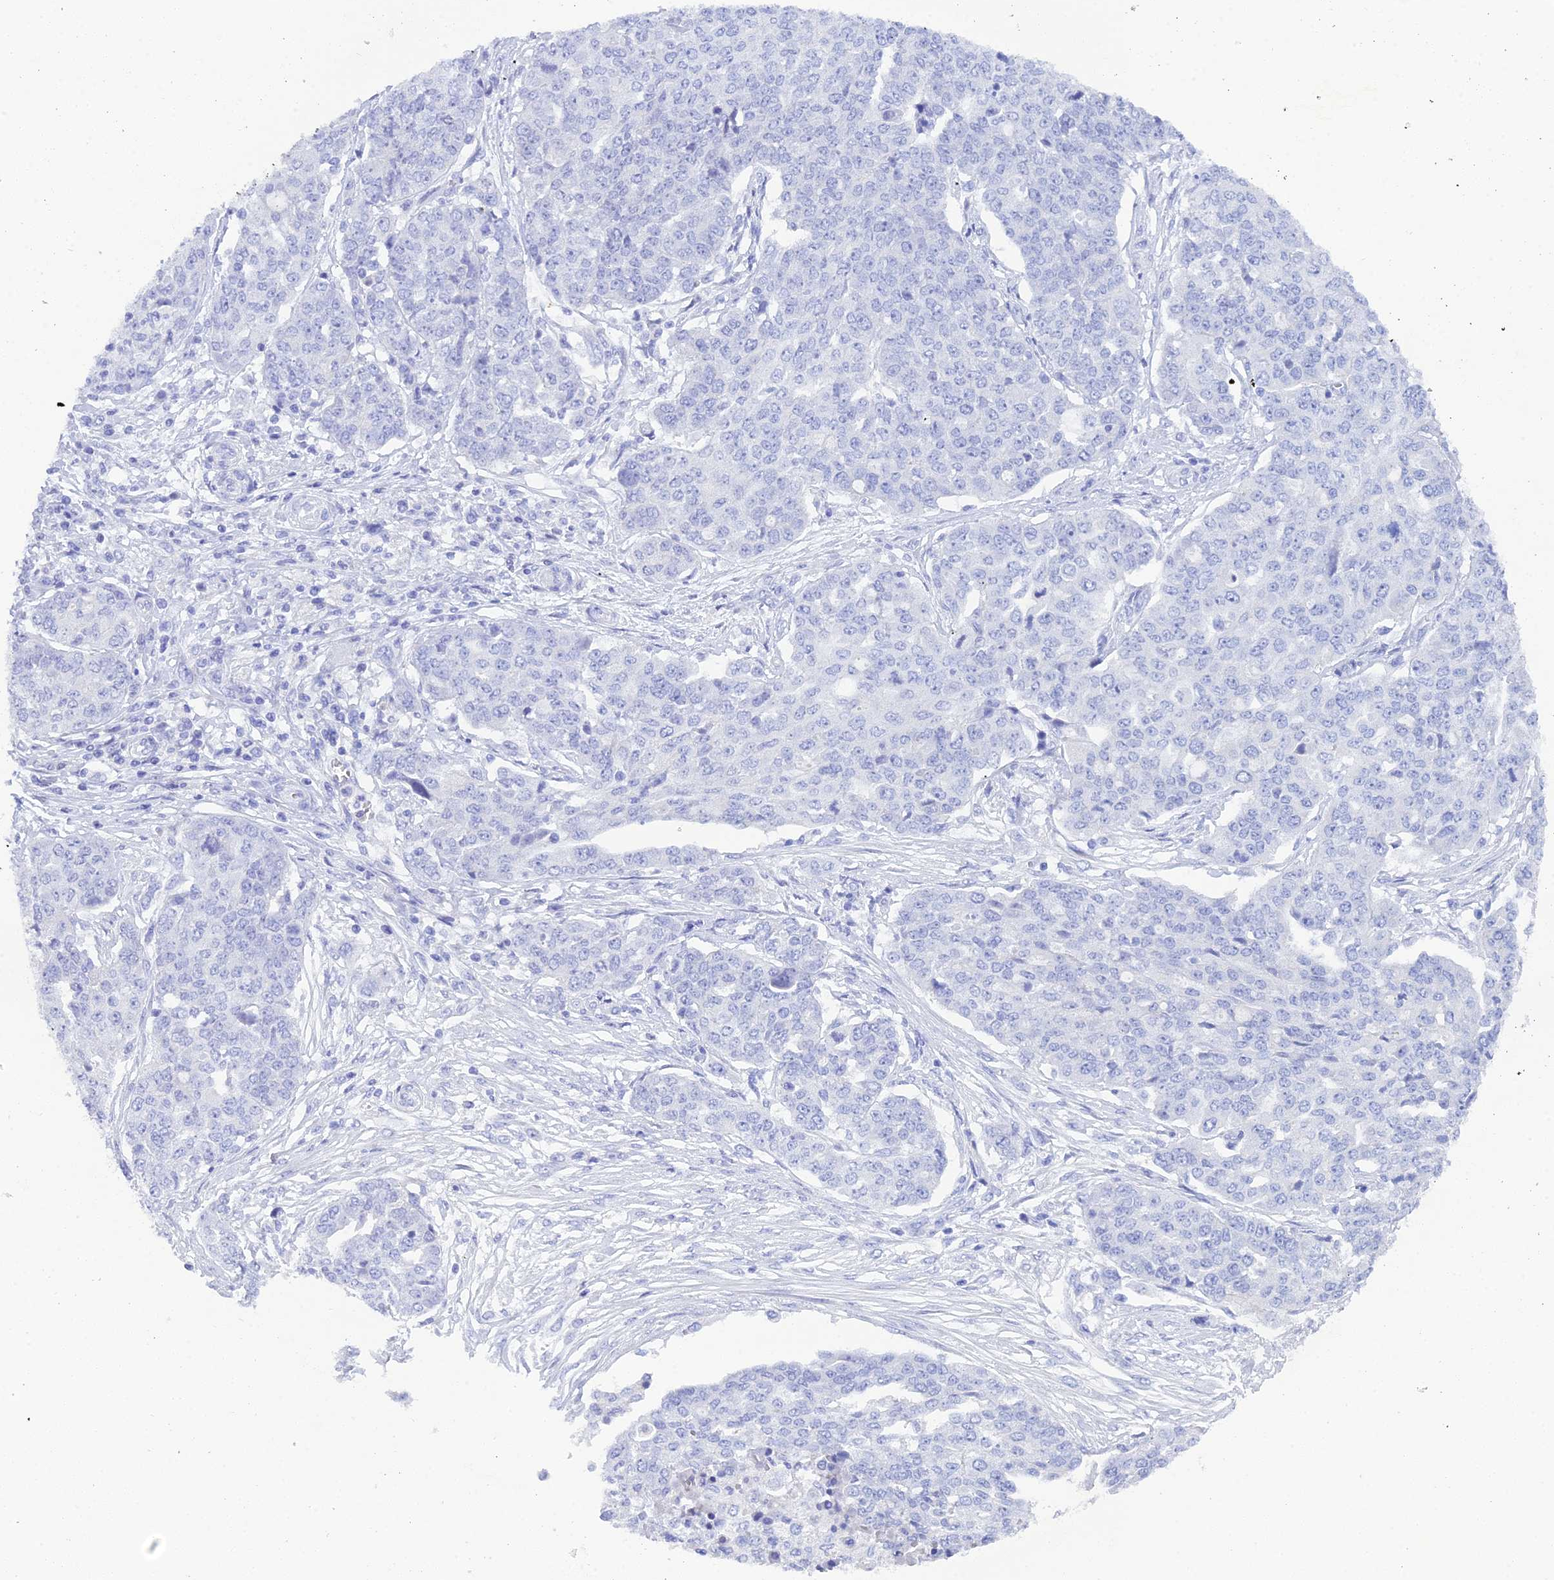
{"staining": {"intensity": "negative", "quantity": "none", "location": "none"}, "tissue": "ovarian cancer", "cell_type": "Tumor cells", "image_type": "cancer", "snomed": [{"axis": "morphology", "description": "Cystadenocarcinoma, serous, NOS"}, {"axis": "topography", "description": "Soft tissue"}, {"axis": "topography", "description": "Ovary"}], "caption": "Tumor cells are negative for brown protein staining in ovarian serous cystadenocarcinoma. (DAB IHC with hematoxylin counter stain).", "gene": "REG1A", "patient": {"sex": "female", "age": 57}}